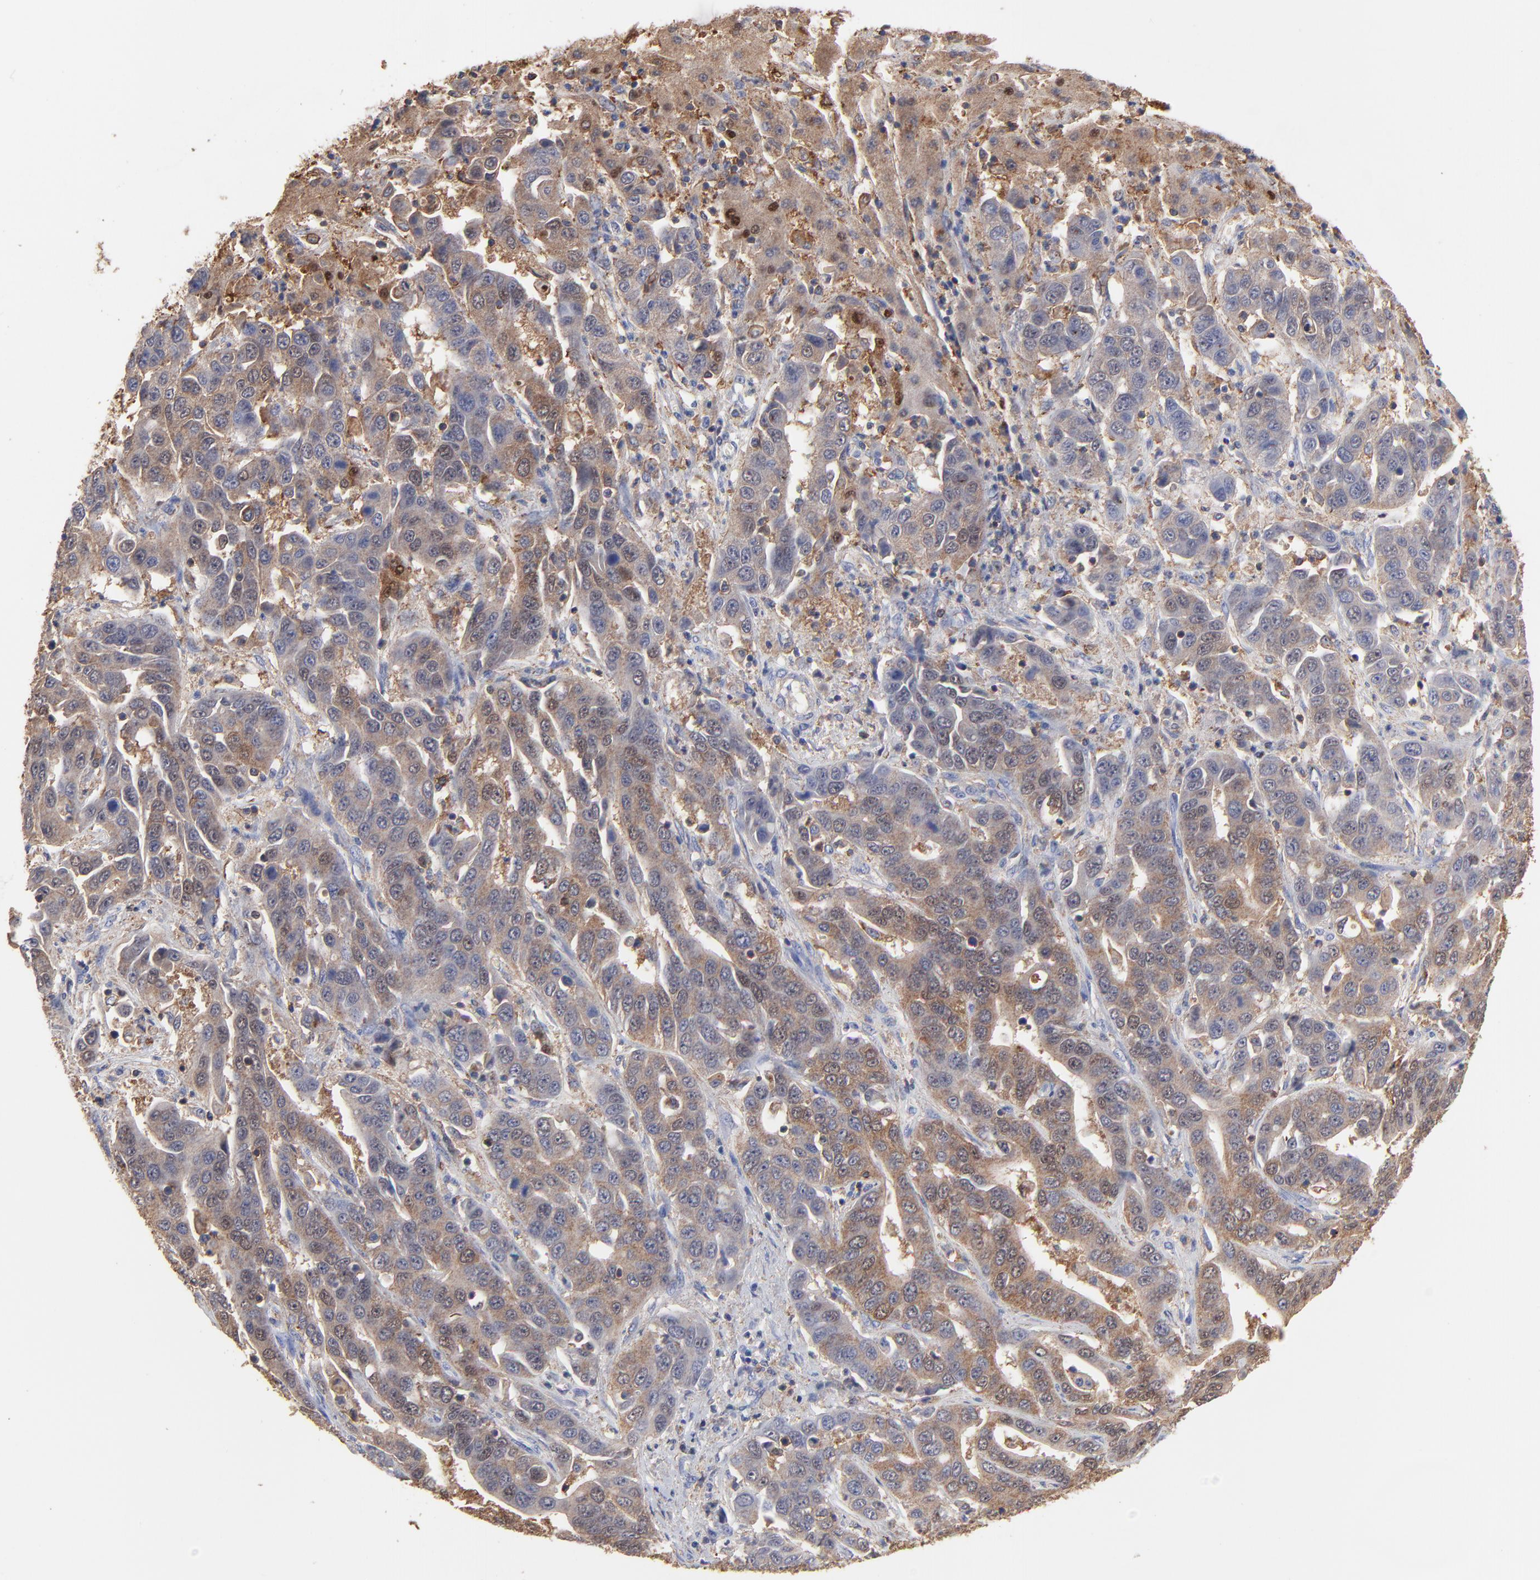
{"staining": {"intensity": "moderate", "quantity": ">75%", "location": "cytoplasmic/membranous,nuclear"}, "tissue": "liver cancer", "cell_type": "Tumor cells", "image_type": "cancer", "snomed": [{"axis": "morphology", "description": "Cholangiocarcinoma"}, {"axis": "topography", "description": "Liver"}], "caption": "Tumor cells show moderate cytoplasmic/membranous and nuclear positivity in approximately >75% of cells in liver cancer (cholangiocarcinoma).", "gene": "ASL", "patient": {"sex": "female", "age": 52}}